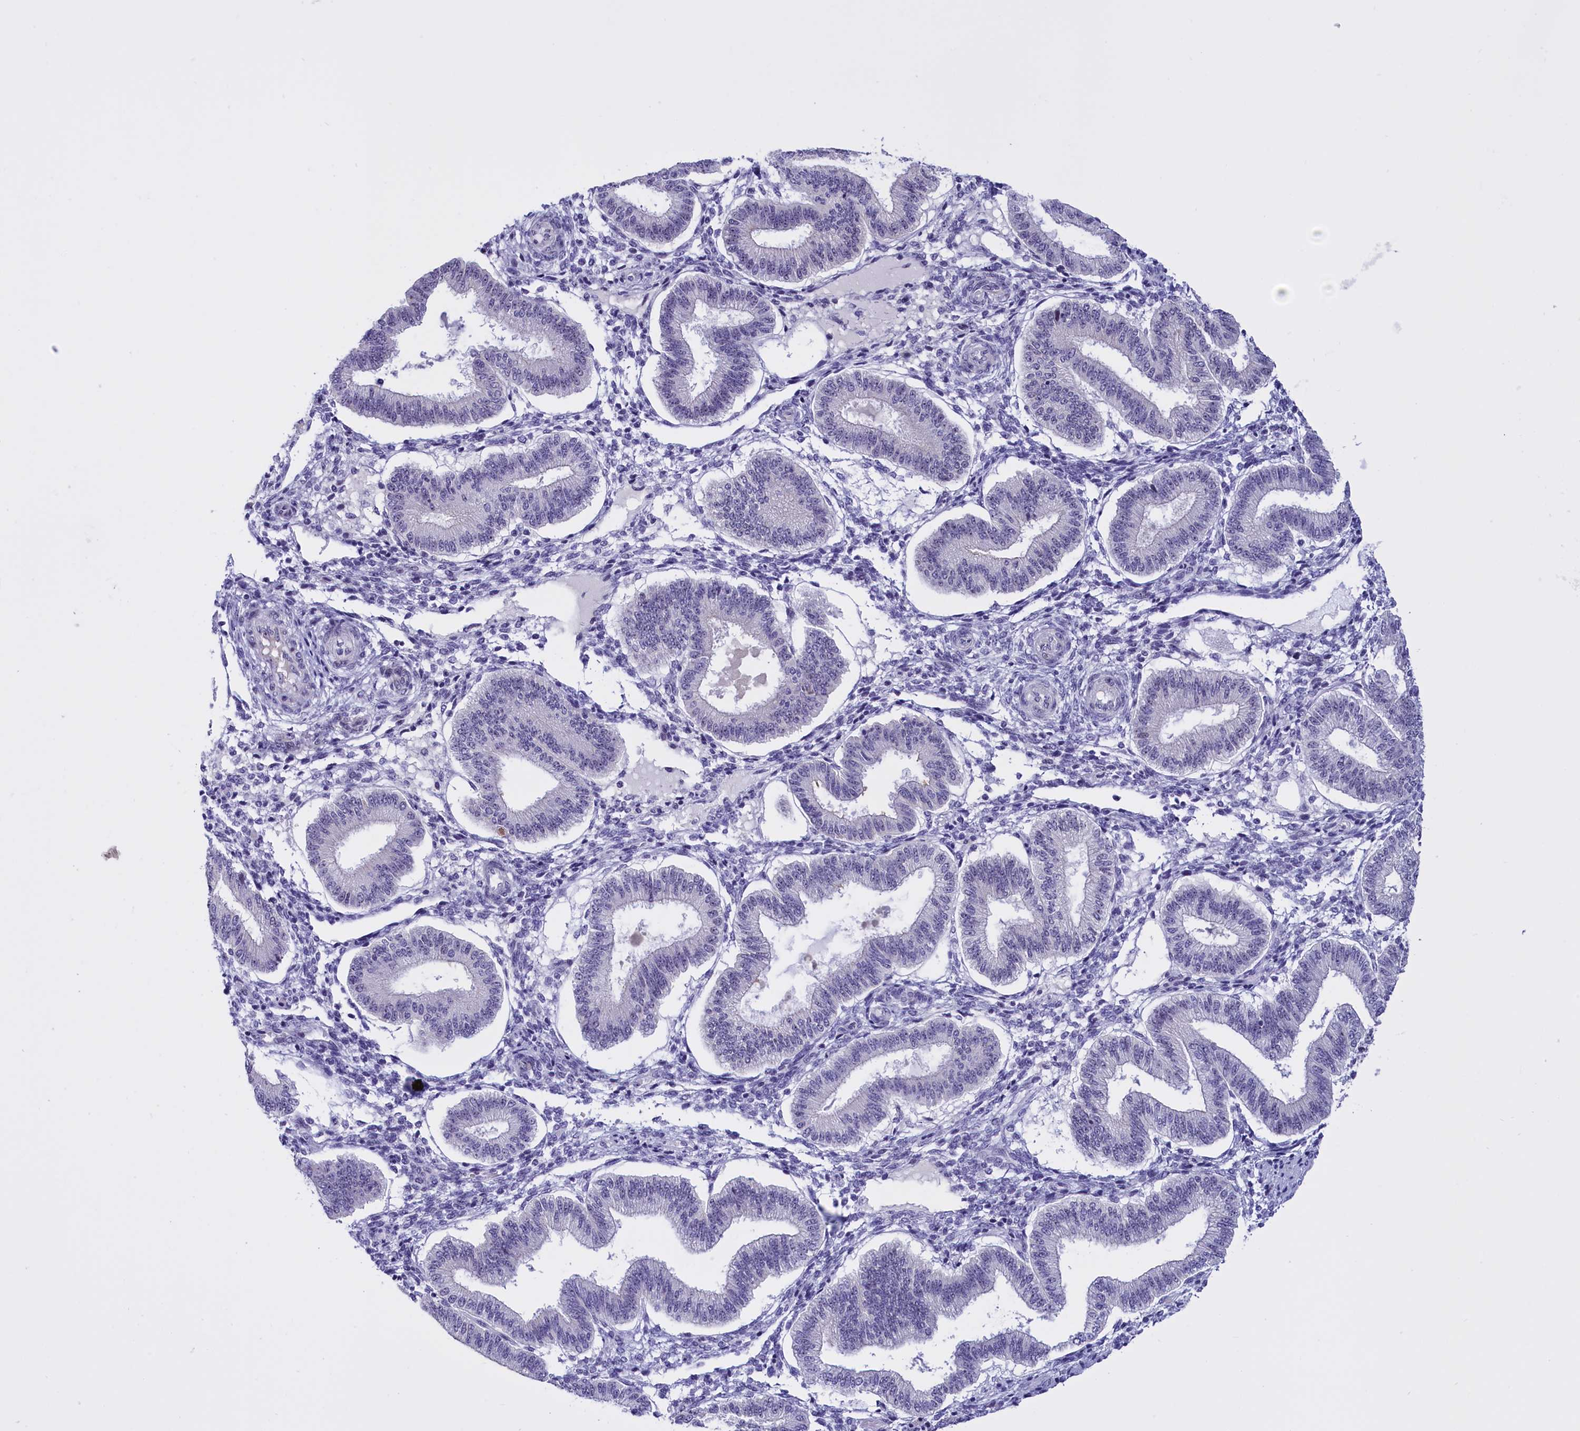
{"staining": {"intensity": "negative", "quantity": "none", "location": "none"}, "tissue": "endometrium", "cell_type": "Cells in endometrial stroma", "image_type": "normal", "snomed": [{"axis": "morphology", "description": "Normal tissue, NOS"}, {"axis": "topography", "description": "Endometrium"}], "caption": "This histopathology image is of unremarkable endometrium stained with immunohistochemistry (IHC) to label a protein in brown with the nuclei are counter-stained blue. There is no expression in cells in endometrial stroma.", "gene": "TBL3", "patient": {"sex": "female", "age": 39}}